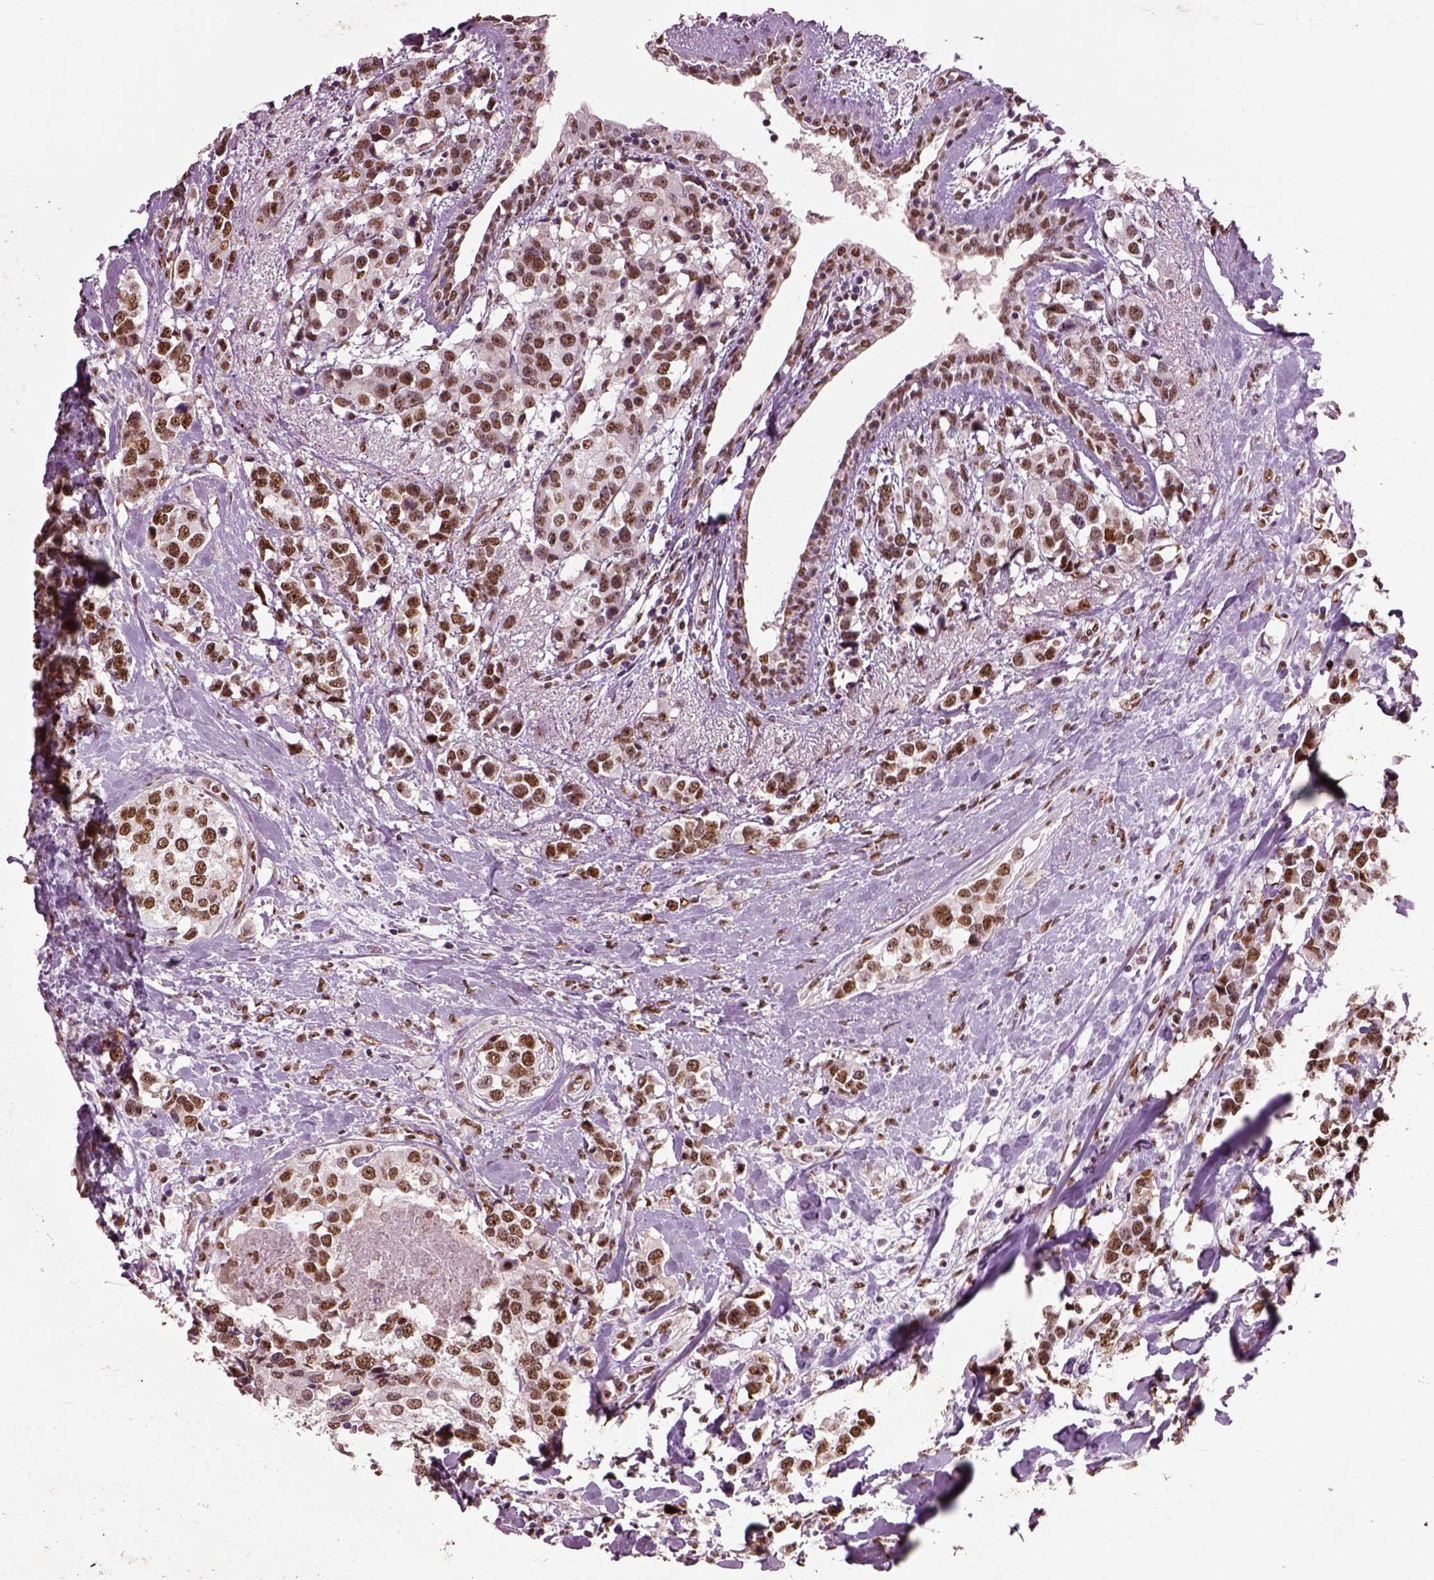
{"staining": {"intensity": "moderate", "quantity": ">75%", "location": "nuclear"}, "tissue": "breast cancer", "cell_type": "Tumor cells", "image_type": "cancer", "snomed": [{"axis": "morphology", "description": "Lobular carcinoma"}, {"axis": "topography", "description": "Breast"}], "caption": "Human lobular carcinoma (breast) stained for a protein (brown) exhibits moderate nuclear positive staining in approximately >75% of tumor cells.", "gene": "DDX3X", "patient": {"sex": "female", "age": 59}}